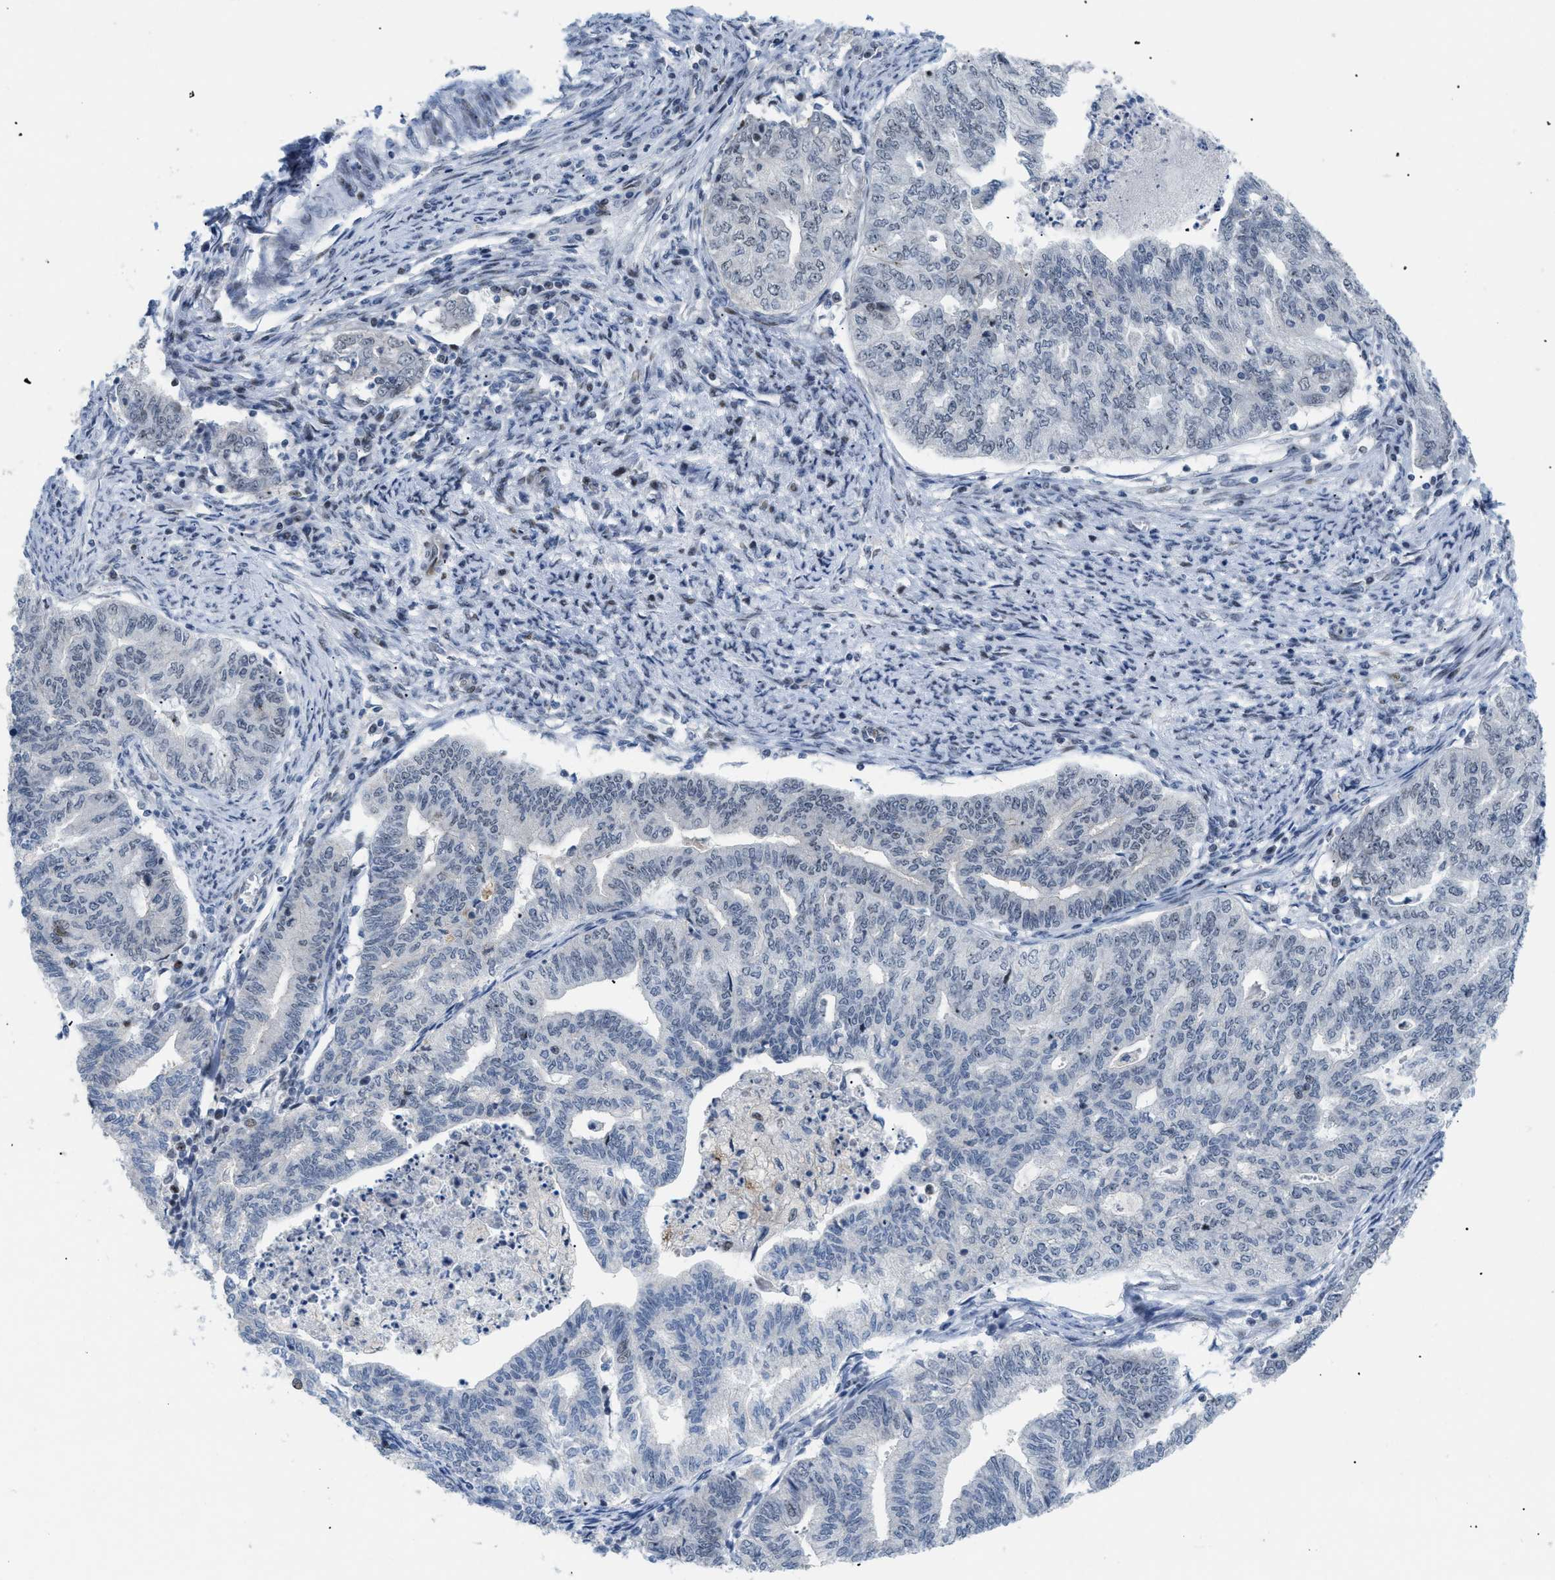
{"staining": {"intensity": "weak", "quantity": "<25%", "location": "nuclear"}, "tissue": "endometrial cancer", "cell_type": "Tumor cells", "image_type": "cancer", "snomed": [{"axis": "morphology", "description": "Adenocarcinoma, NOS"}, {"axis": "topography", "description": "Endometrium"}], "caption": "DAB immunohistochemical staining of human endometrial cancer demonstrates no significant staining in tumor cells.", "gene": "MED1", "patient": {"sex": "female", "age": 79}}